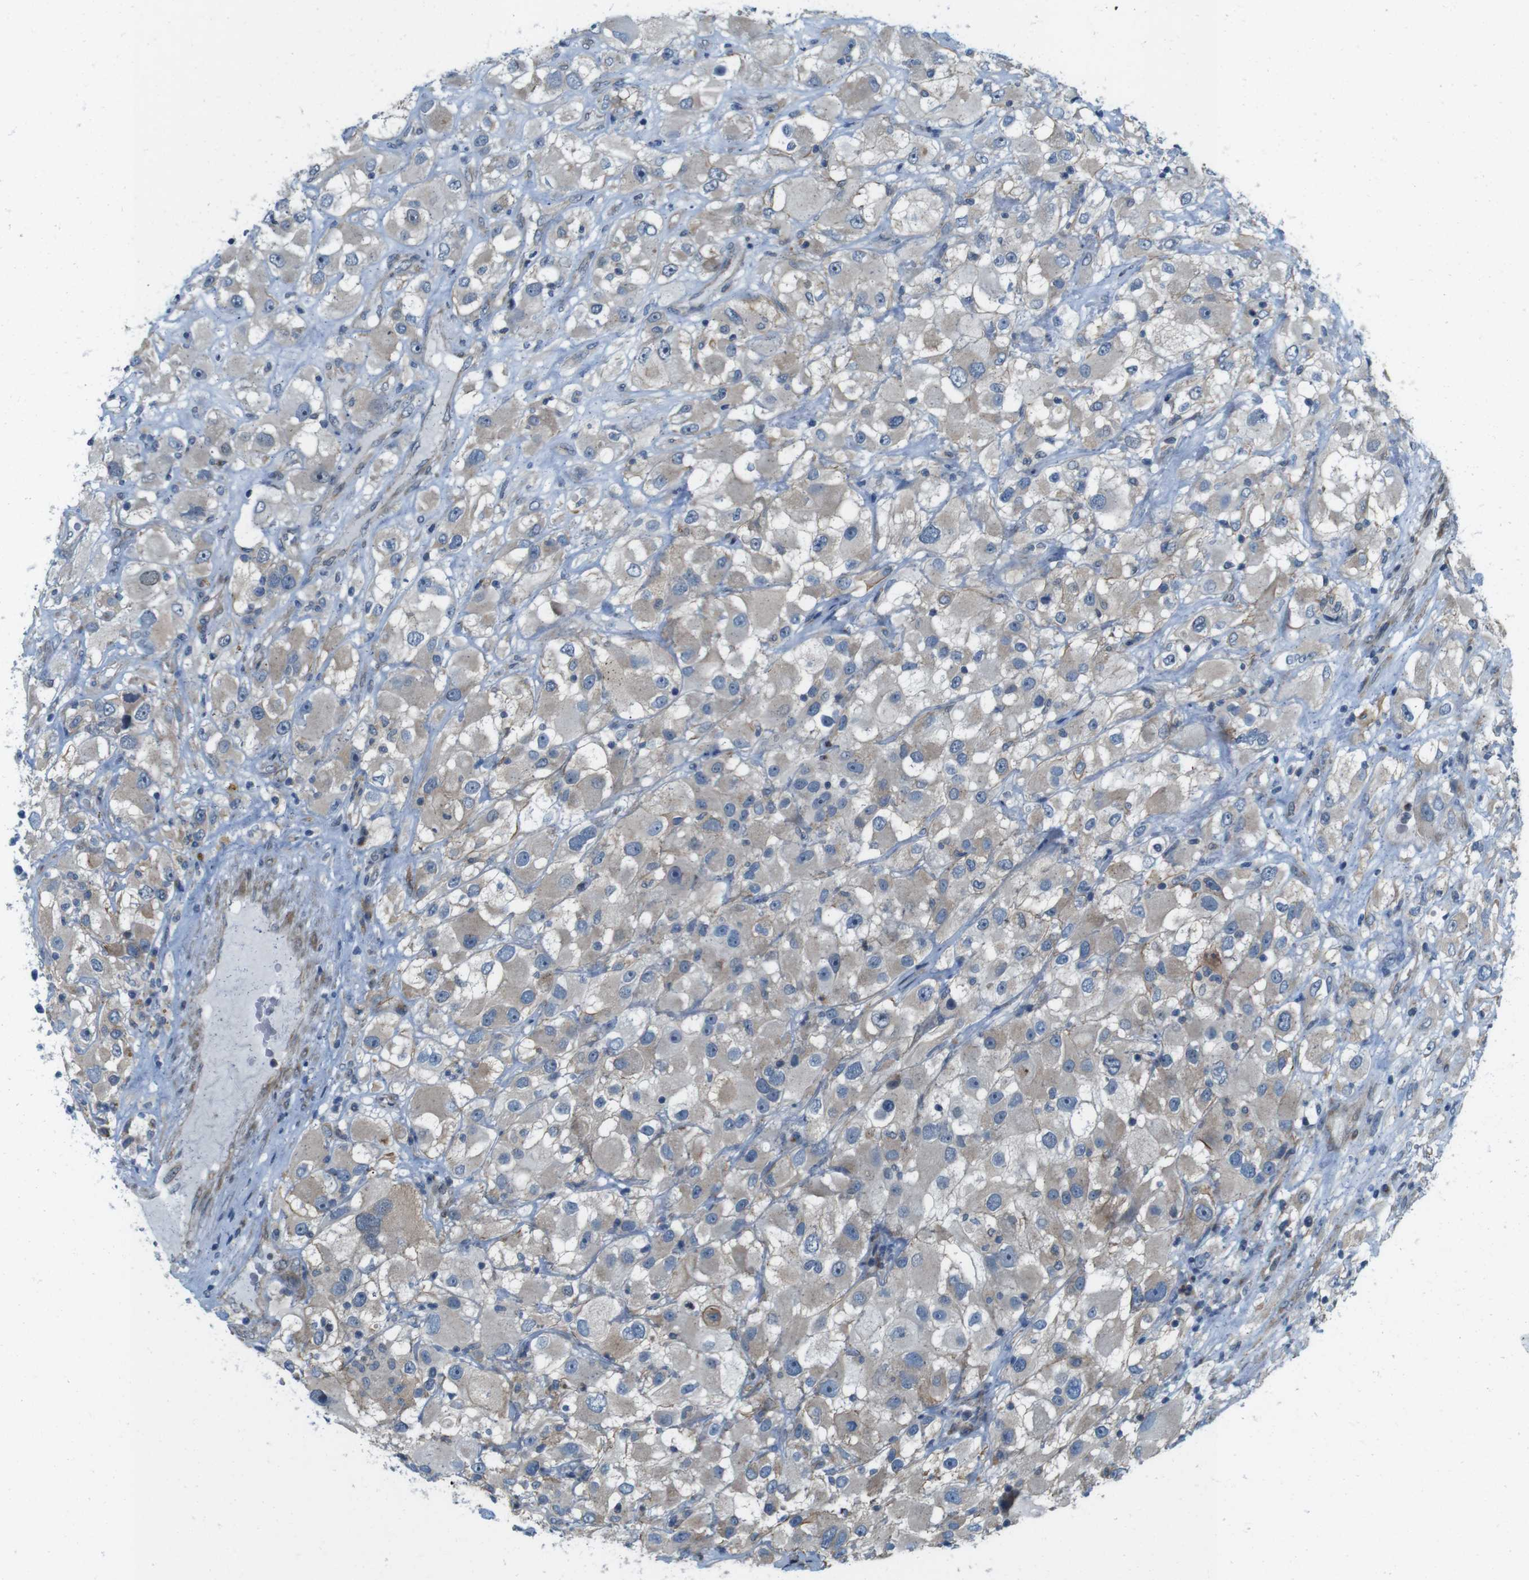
{"staining": {"intensity": "weak", "quantity": ">75%", "location": "cytoplasmic/membranous"}, "tissue": "renal cancer", "cell_type": "Tumor cells", "image_type": "cancer", "snomed": [{"axis": "morphology", "description": "Adenocarcinoma, NOS"}, {"axis": "topography", "description": "Kidney"}], "caption": "Tumor cells demonstrate low levels of weak cytoplasmic/membranous positivity in approximately >75% of cells in adenocarcinoma (renal).", "gene": "SKI", "patient": {"sex": "female", "age": 52}}